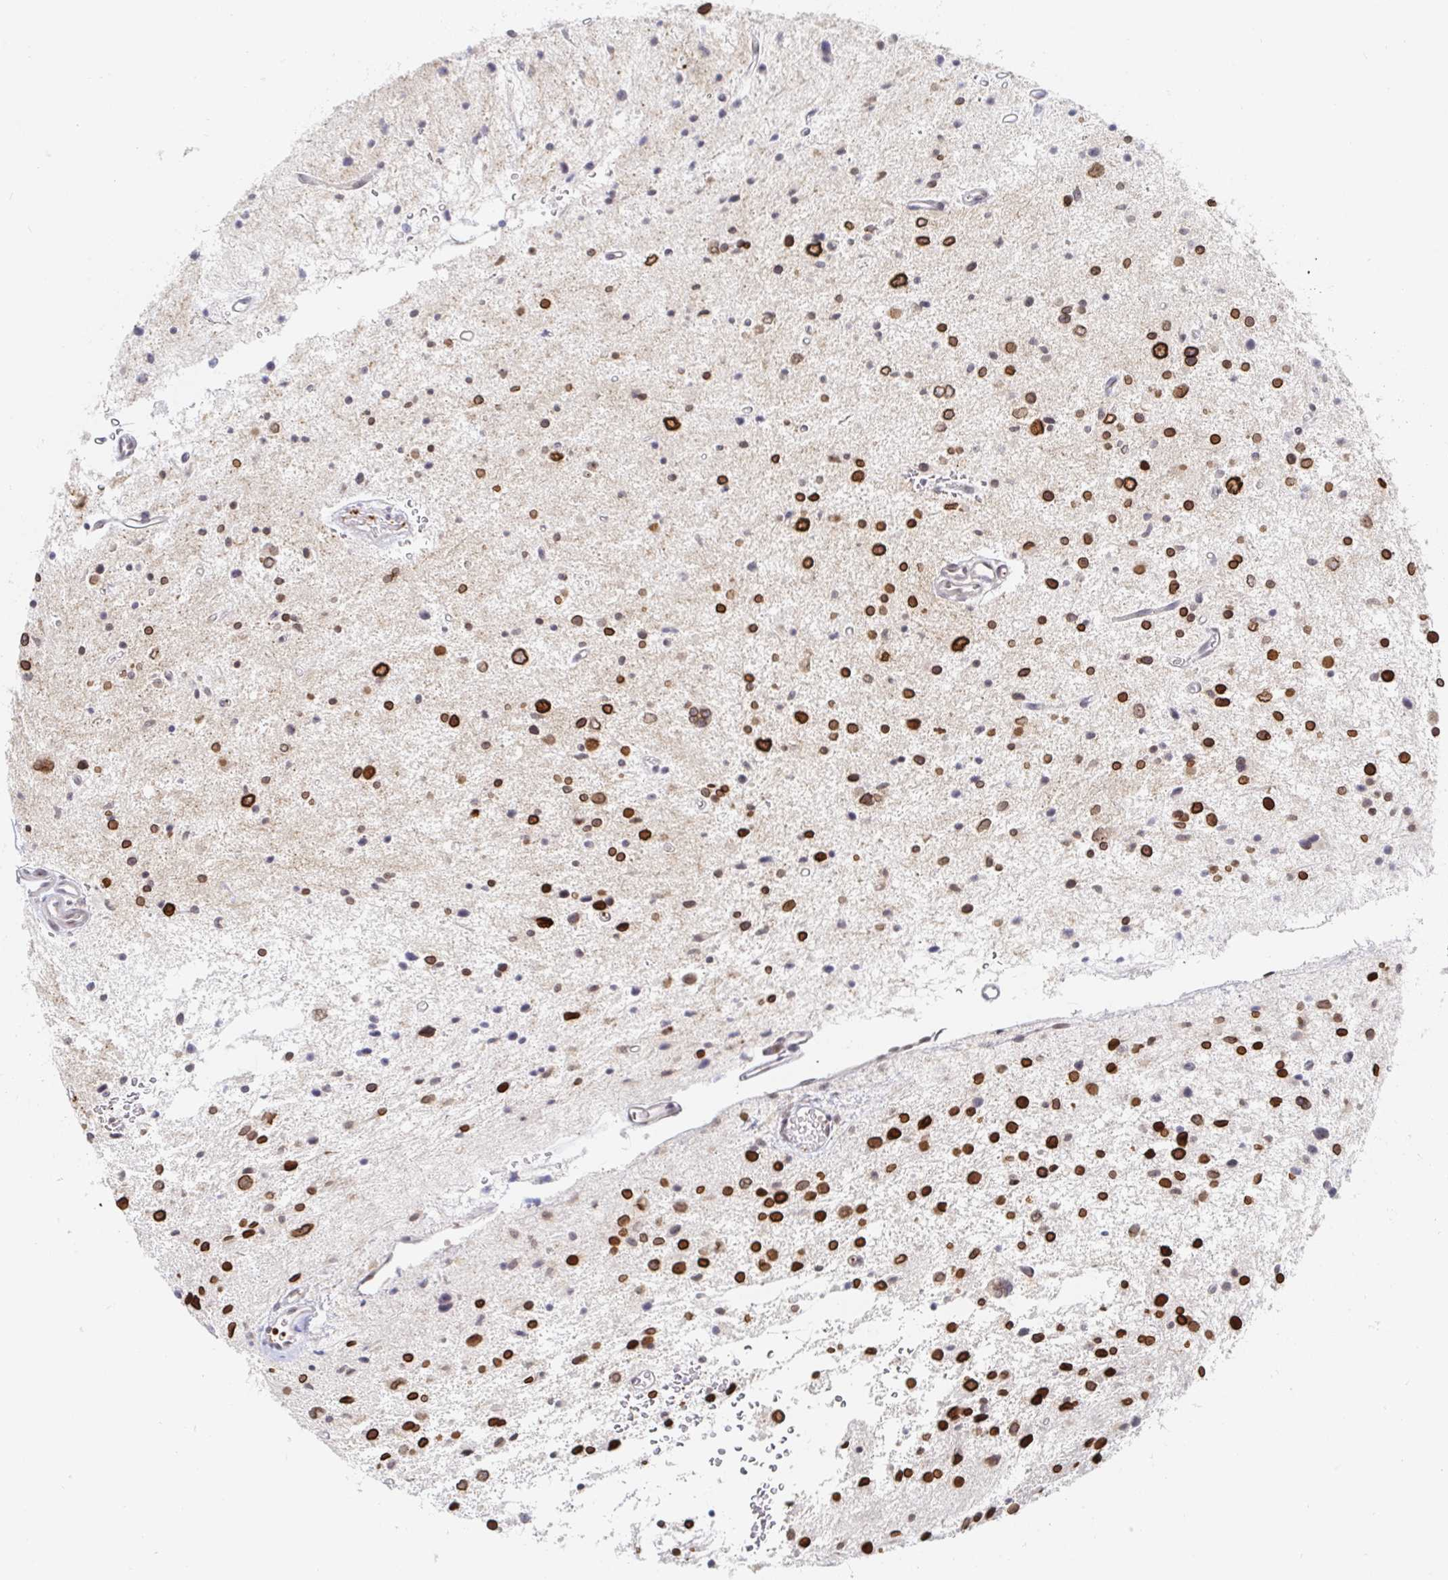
{"staining": {"intensity": "strong", "quantity": ">75%", "location": "nuclear"}, "tissue": "glioma", "cell_type": "Tumor cells", "image_type": "cancer", "snomed": [{"axis": "morphology", "description": "Glioma, malignant, Low grade"}, {"axis": "topography", "description": "Brain"}], "caption": "A high-resolution image shows immunohistochemistry staining of malignant glioma (low-grade), which exhibits strong nuclear expression in approximately >75% of tumor cells.", "gene": "CHD2", "patient": {"sex": "male", "age": 43}}